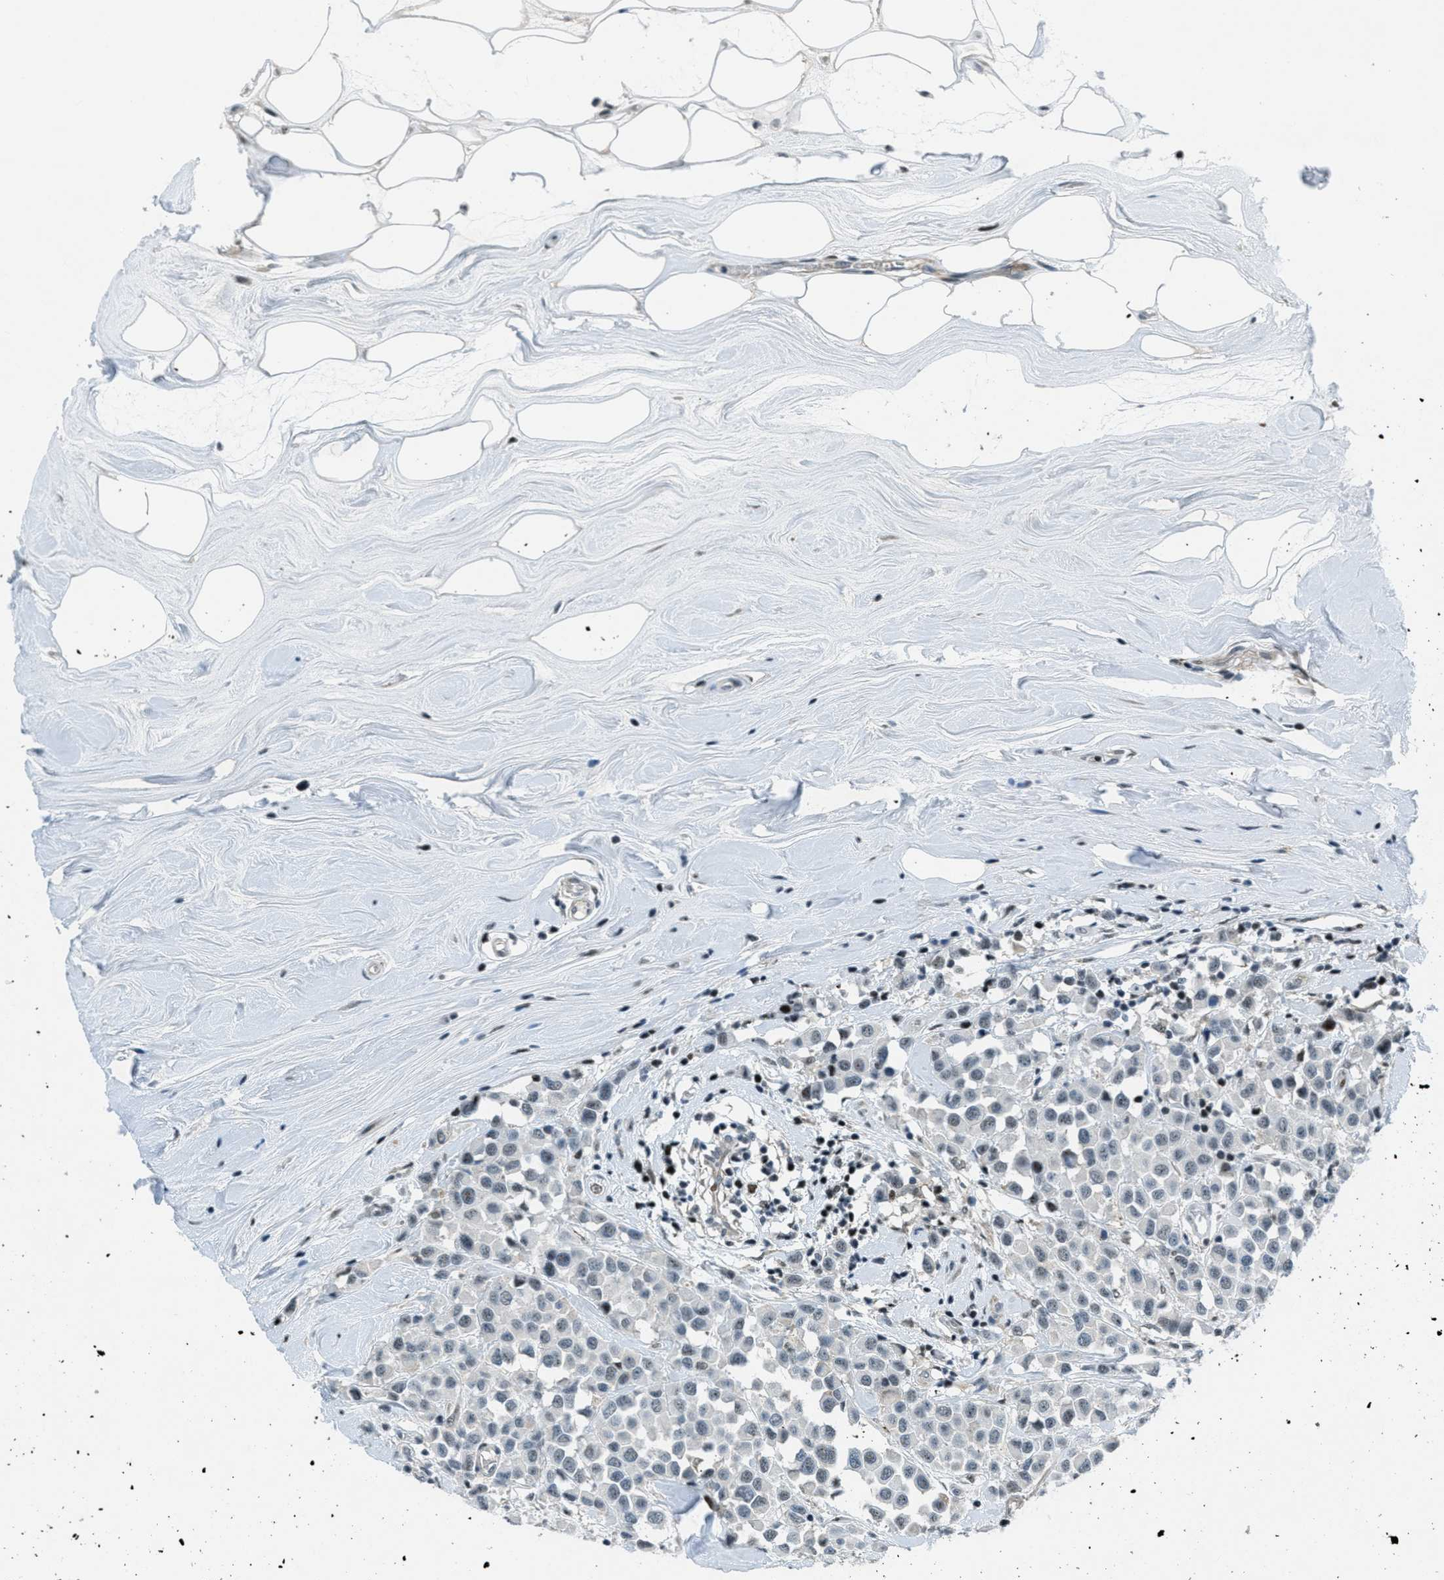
{"staining": {"intensity": "negative", "quantity": "none", "location": "none"}, "tissue": "breast cancer", "cell_type": "Tumor cells", "image_type": "cancer", "snomed": [{"axis": "morphology", "description": "Duct carcinoma"}, {"axis": "topography", "description": "Breast"}], "caption": "This is an immunohistochemistry micrograph of intraductal carcinoma (breast). There is no expression in tumor cells.", "gene": "ZDHHC23", "patient": {"sex": "female", "age": 61}}